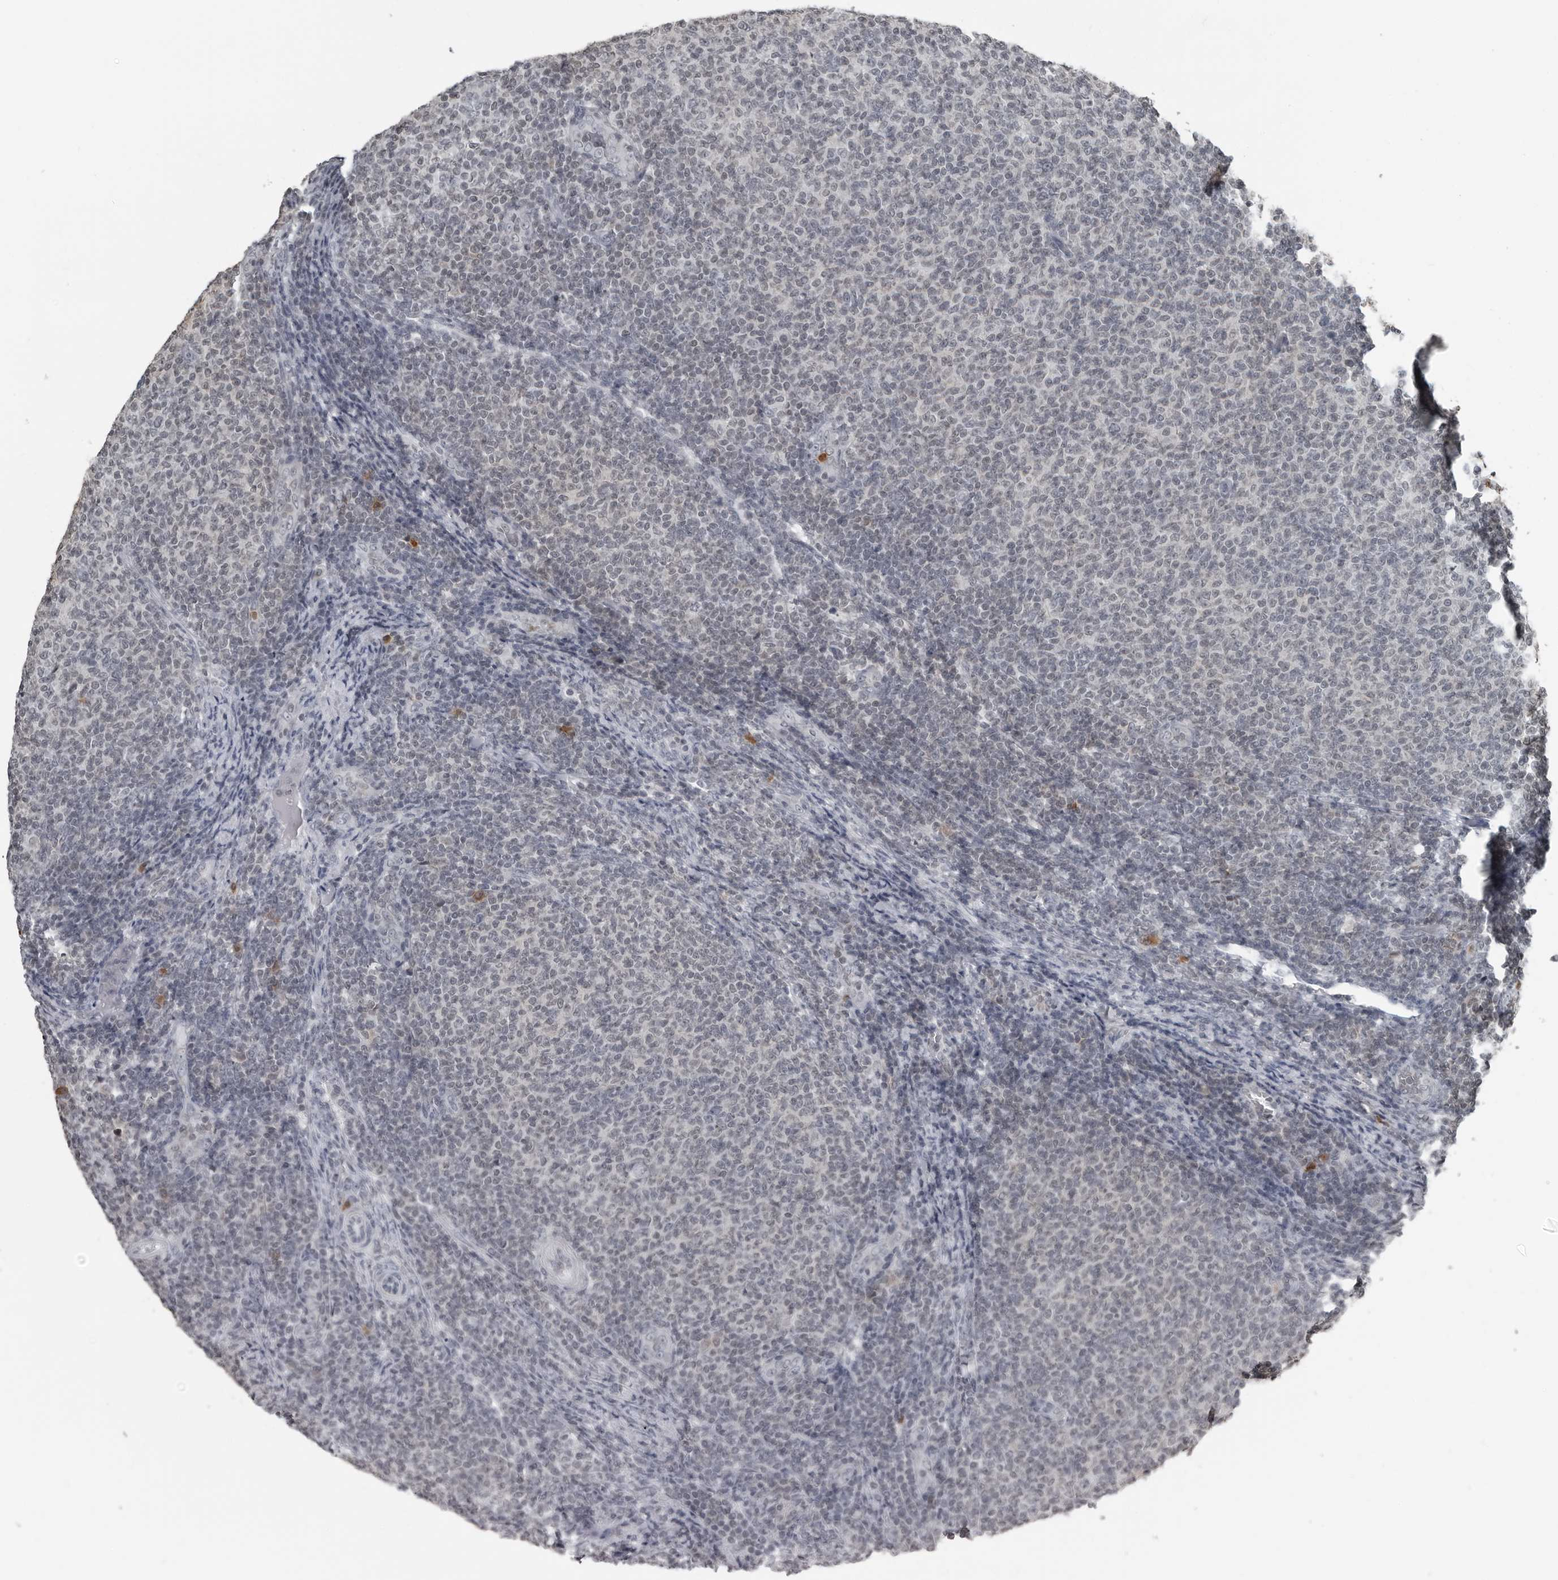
{"staining": {"intensity": "negative", "quantity": "none", "location": "none"}, "tissue": "lymphoma", "cell_type": "Tumor cells", "image_type": "cancer", "snomed": [{"axis": "morphology", "description": "Malignant lymphoma, non-Hodgkin's type, Low grade"}, {"axis": "topography", "description": "Lymph node"}], "caption": "Histopathology image shows no significant protein expression in tumor cells of lymphoma.", "gene": "RTCA", "patient": {"sex": "male", "age": 66}}